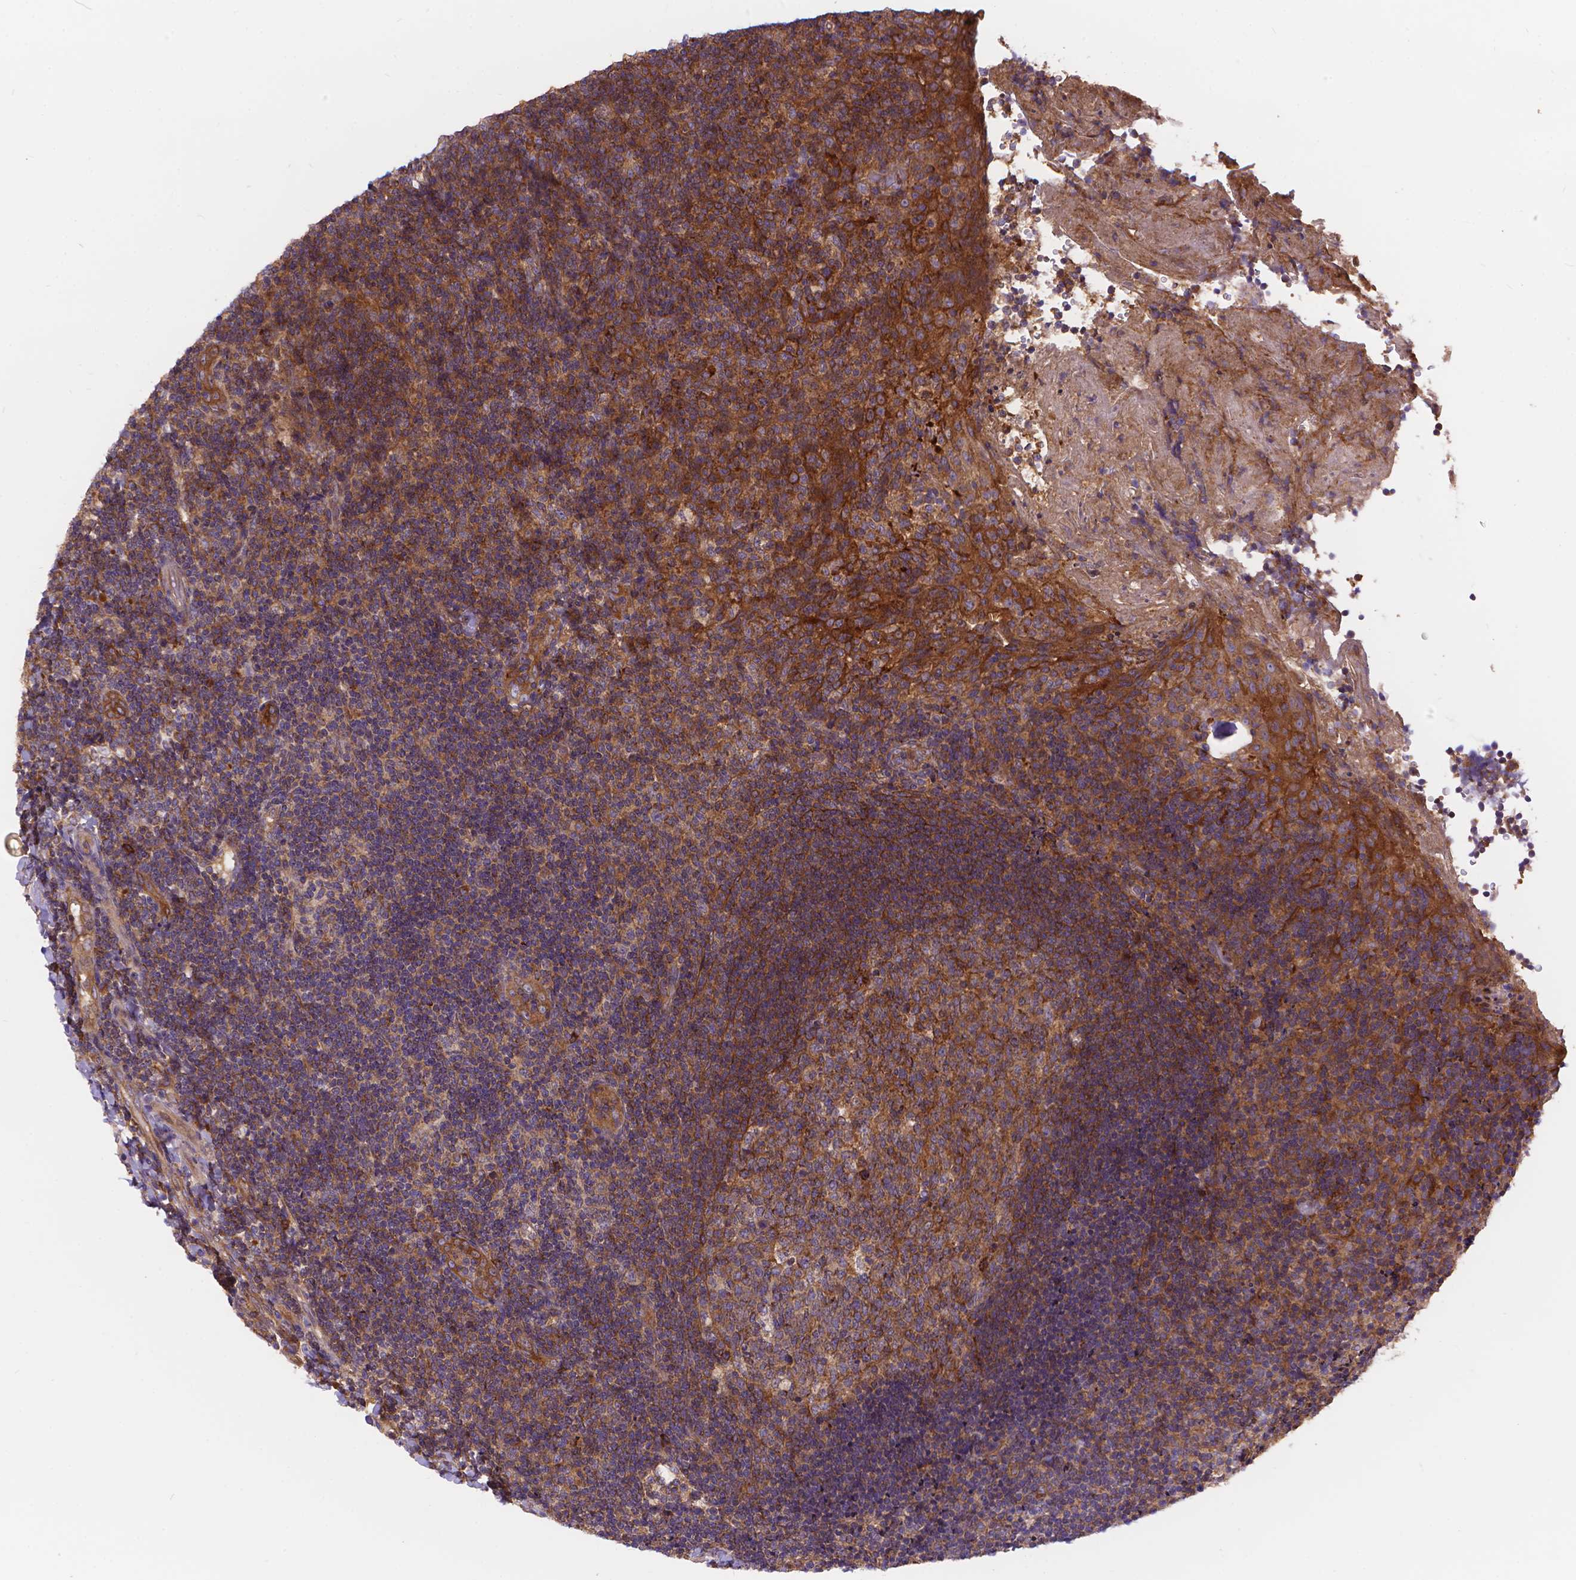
{"staining": {"intensity": "moderate", "quantity": ">75%", "location": "cytoplasmic/membranous"}, "tissue": "tonsil", "cell_type": "Germinal center cells", "image_type": "normal", "snomed": [{"axis": "morphology", "description": "Normal tissue, NOS"}, {"axis": "topography", "description": "Tonsil"}], "caption": "This is a micrograph of immunohistochemistry (IHC) staining of normal tonsil, which shows moderate expression in the cytoplasmic/membranous of germinal center cells.", "gene": "ARAP1", "patient": {"sex": "female", "age": 10}}